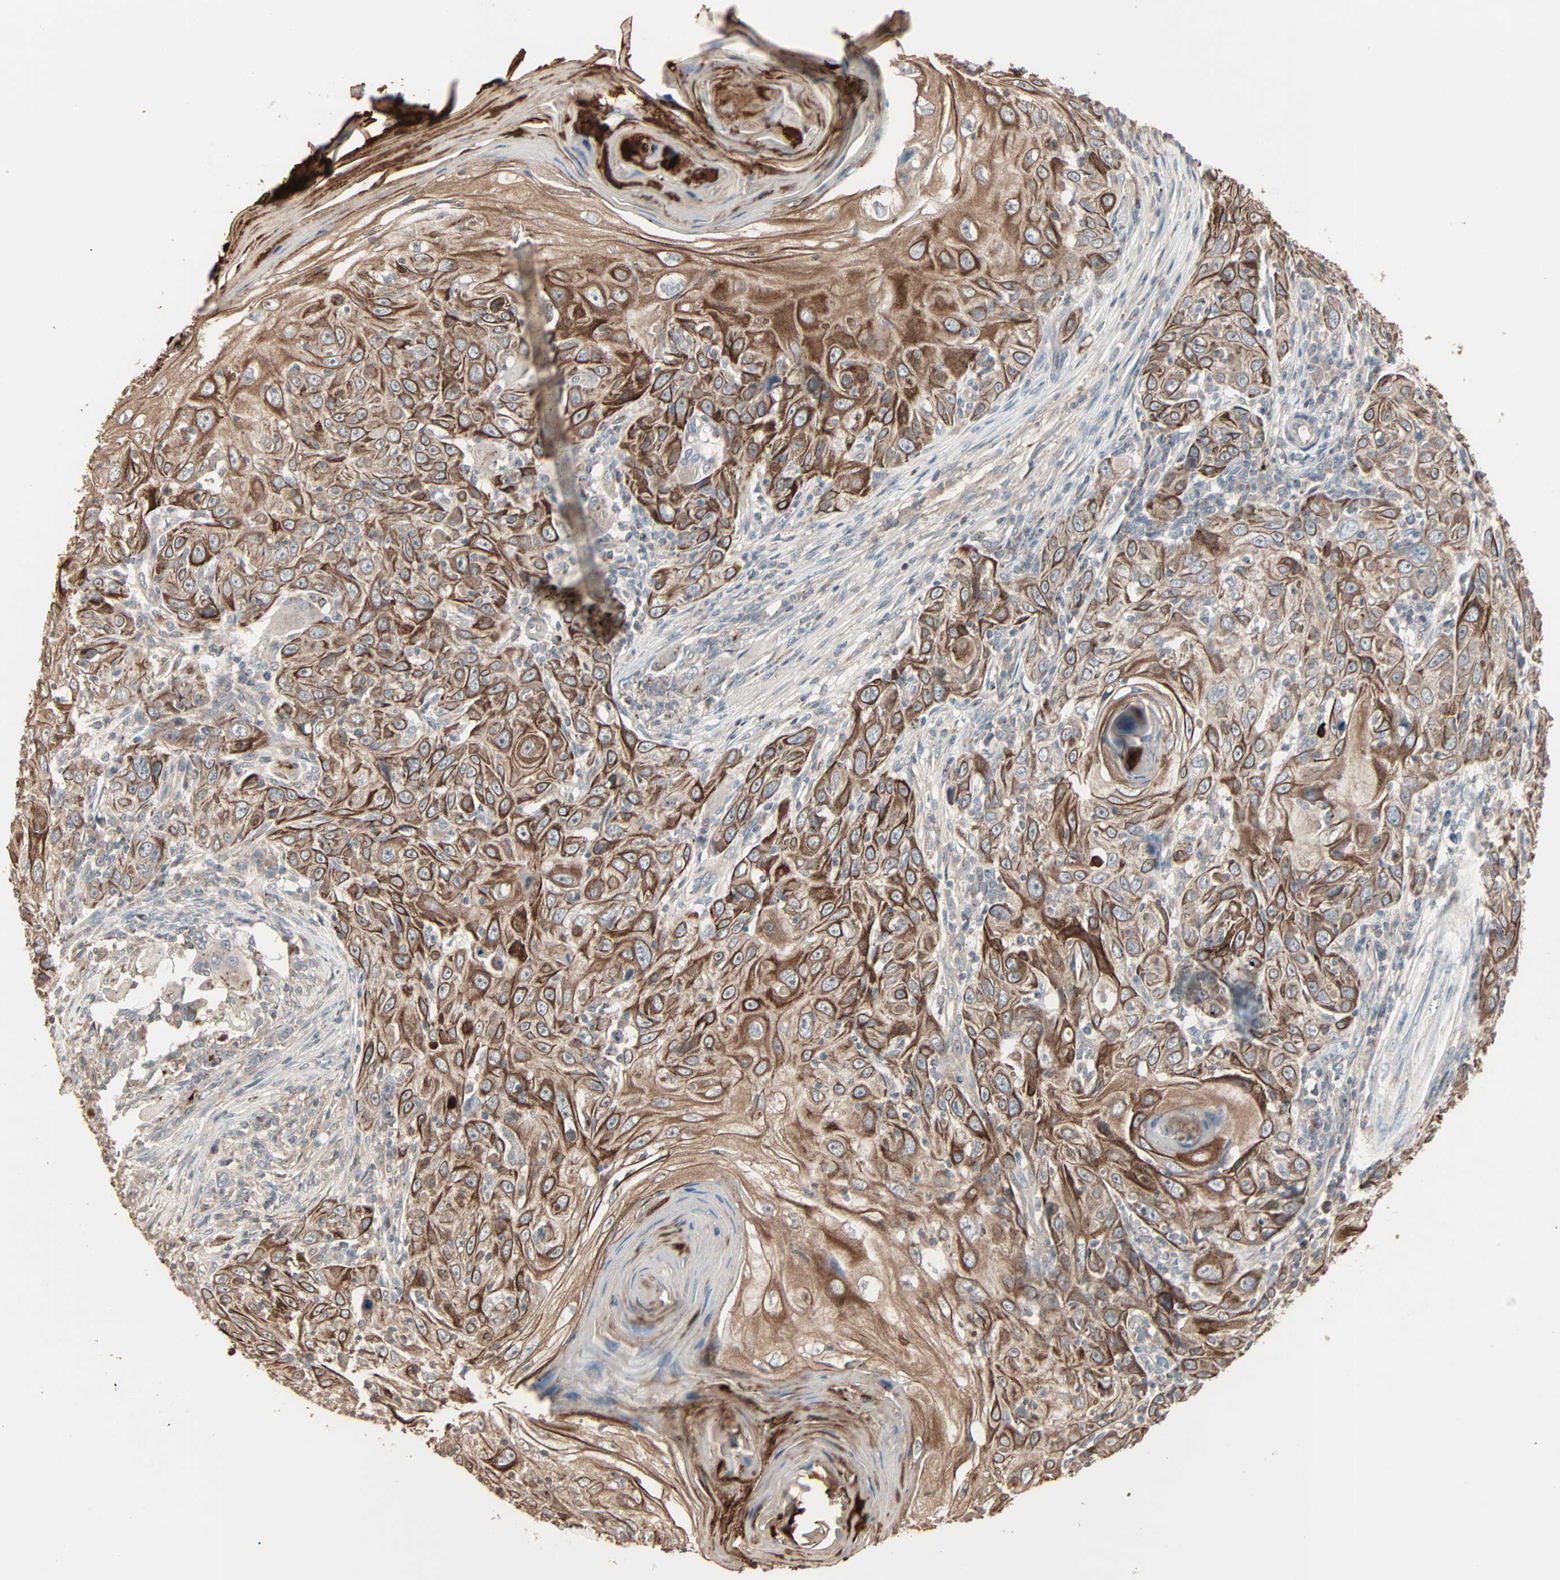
{"staining": {"intensity": "strong", "quantity": ">75%", "location": "cytoplasmic/membranous"}, "tissue": "skin cancer", "cell_type": "Tumor cells", "image_type": "cancer", "snomed": [{"axis": "morphology", "description": "Squamous cell carcinoma, NOS"}, {"axis": "topography", "description": "Skin"}], "caption": "Skin squamous cell carcinoma tissue reveals strong cytoplasmic/membranous staining in about >75% of tumor cells", "gene": "CALCRL", "patient": {"sex": "female", "age": 88}}